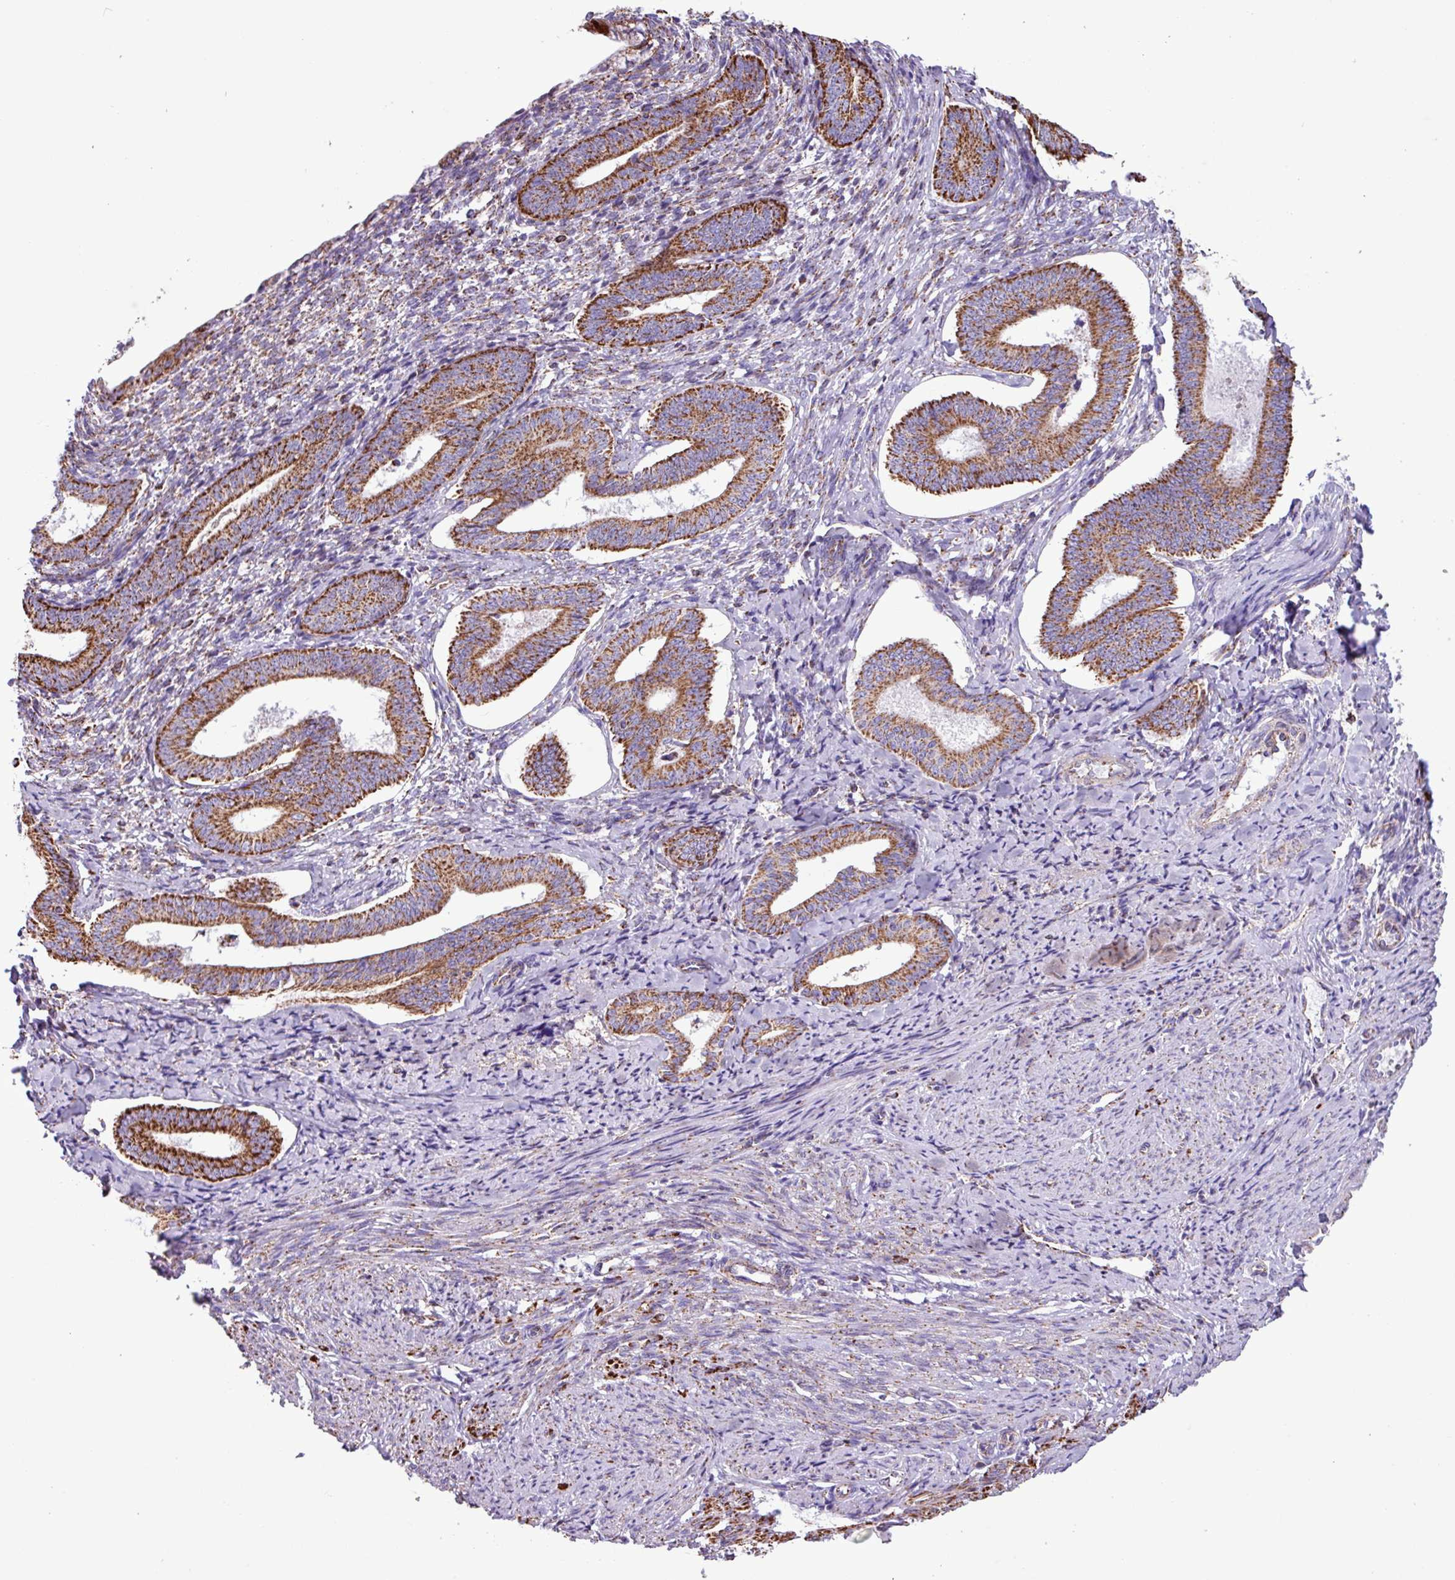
{"staining": {"intensity": "moderate", "quantity": ">75%", "location": "cytoplasmic/membranous"}, "tissue": "cervical cancer", "cell_type": "Tumor cells", "image_type": "cancer", "snomed": [{"axis": "morphology", "description": "Squamous cell carcinoma, NOS"}, {"axis": "topography", "description": "Cervix"}], "caption": "Immunohistochemical staining of human cervical cancer (squamous cell carcinoma) exhibits medium levels of moderate cytoplasmic/membranous protein positivity in approximately >75% of tumor cells.", "gene": "RTL3", "patient": {"sex": "female", "age": 59}}